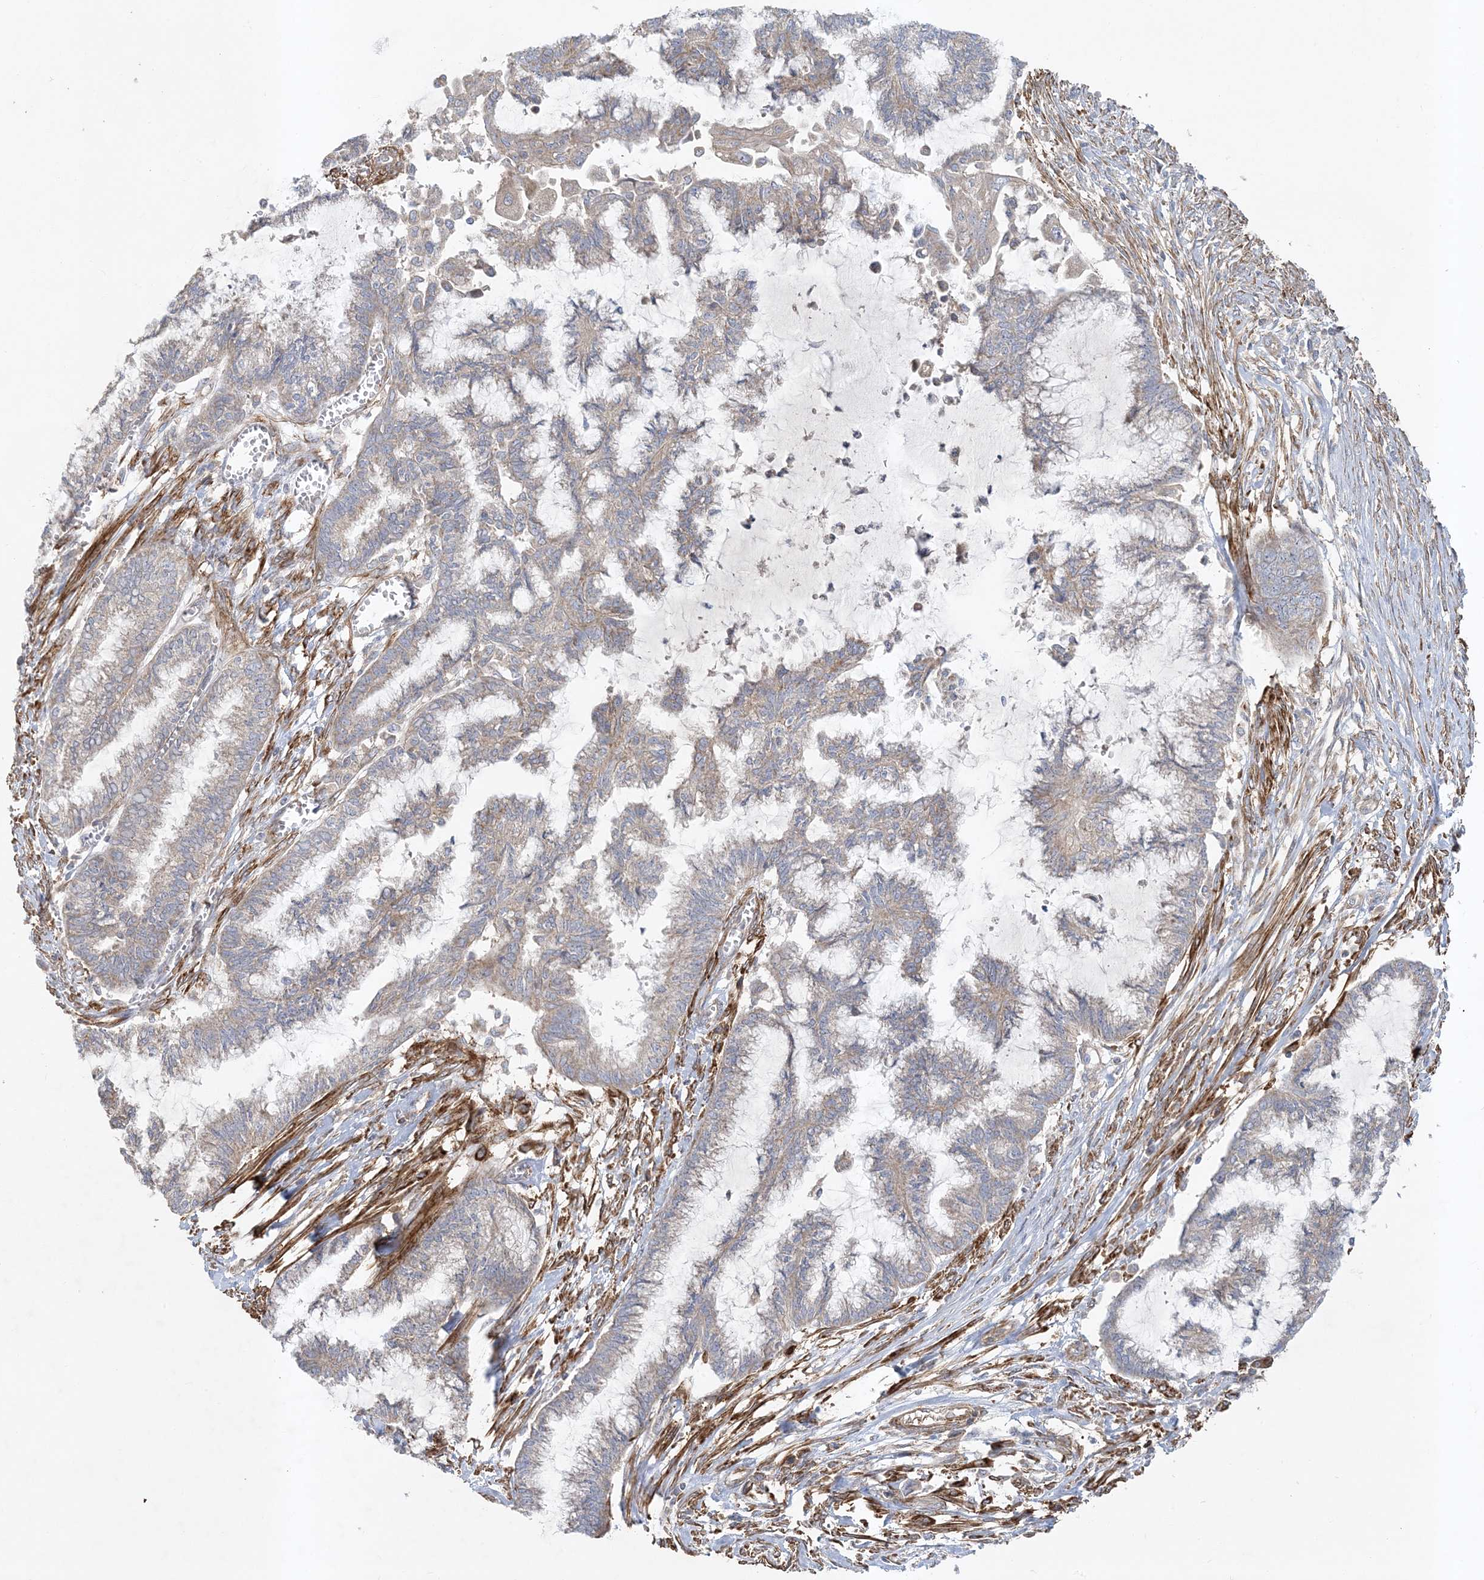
{"staining": {"intensity": "weak", "quantity": "<25%", "location": "cytoplasmic/membranous"}, "tissue": "endometrial cancer", "cell_type": "Tumor cells", "image_type": "cancer", "snomed": [{"axis": "morphology", "description": "Adenocarcinoma, NOS"}, {"axis": "topography", "description": "Endometrium"}], "caption": "An immunohistochemistry (IHC) image of adenocarcinoma (endometrial) is shown. There is no staining in tumor cells of adenocarcinoma (endometrial). (Stains: DAB (3,3'-diaminobenzidine) immunohistochemistry with hematoxylin counter stain, Microscopy: brightfield microscopy at high magnification).", "gene": "LEXM", "patient": {"sex": "female", "age": 86}}